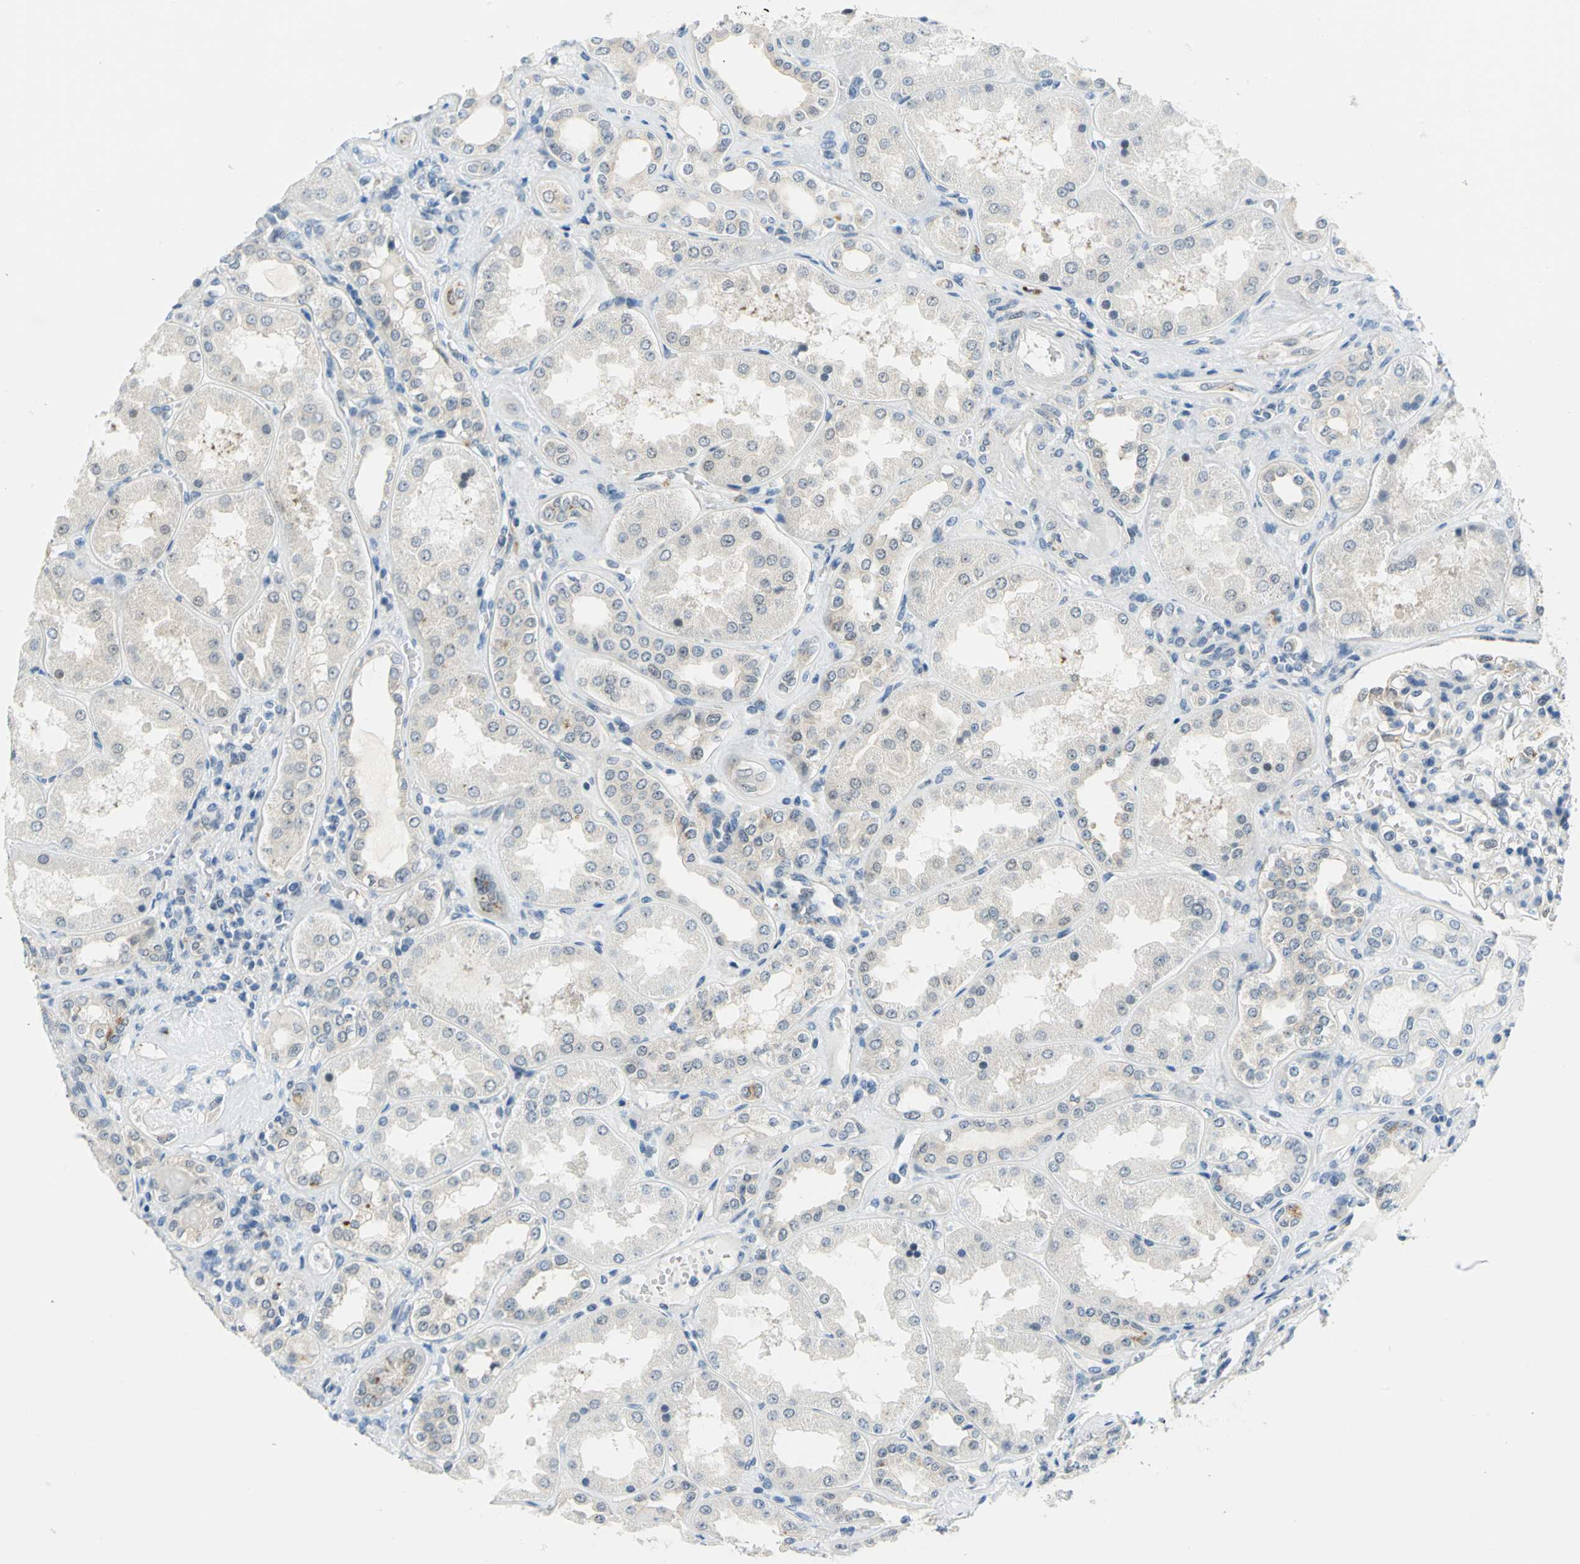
{"staining": {"intensity": "negative", "quantity": "none", "location": "none"}, "tissue": "kidney", "cell_type": "Cells in glomeruli", "image_type": "normal", "snomed": [{"axis": "morphology", "description": "Normal tissue, NOS"}, {"axis": "topography", "description": "Kidney"}], "caption": "Human kidney stained for a protein using immunohistochemistry demonstrates no positivity in cells in glomeruli.", "gene": "PIN1", "patient": {"sex": "female", "age": 56}}